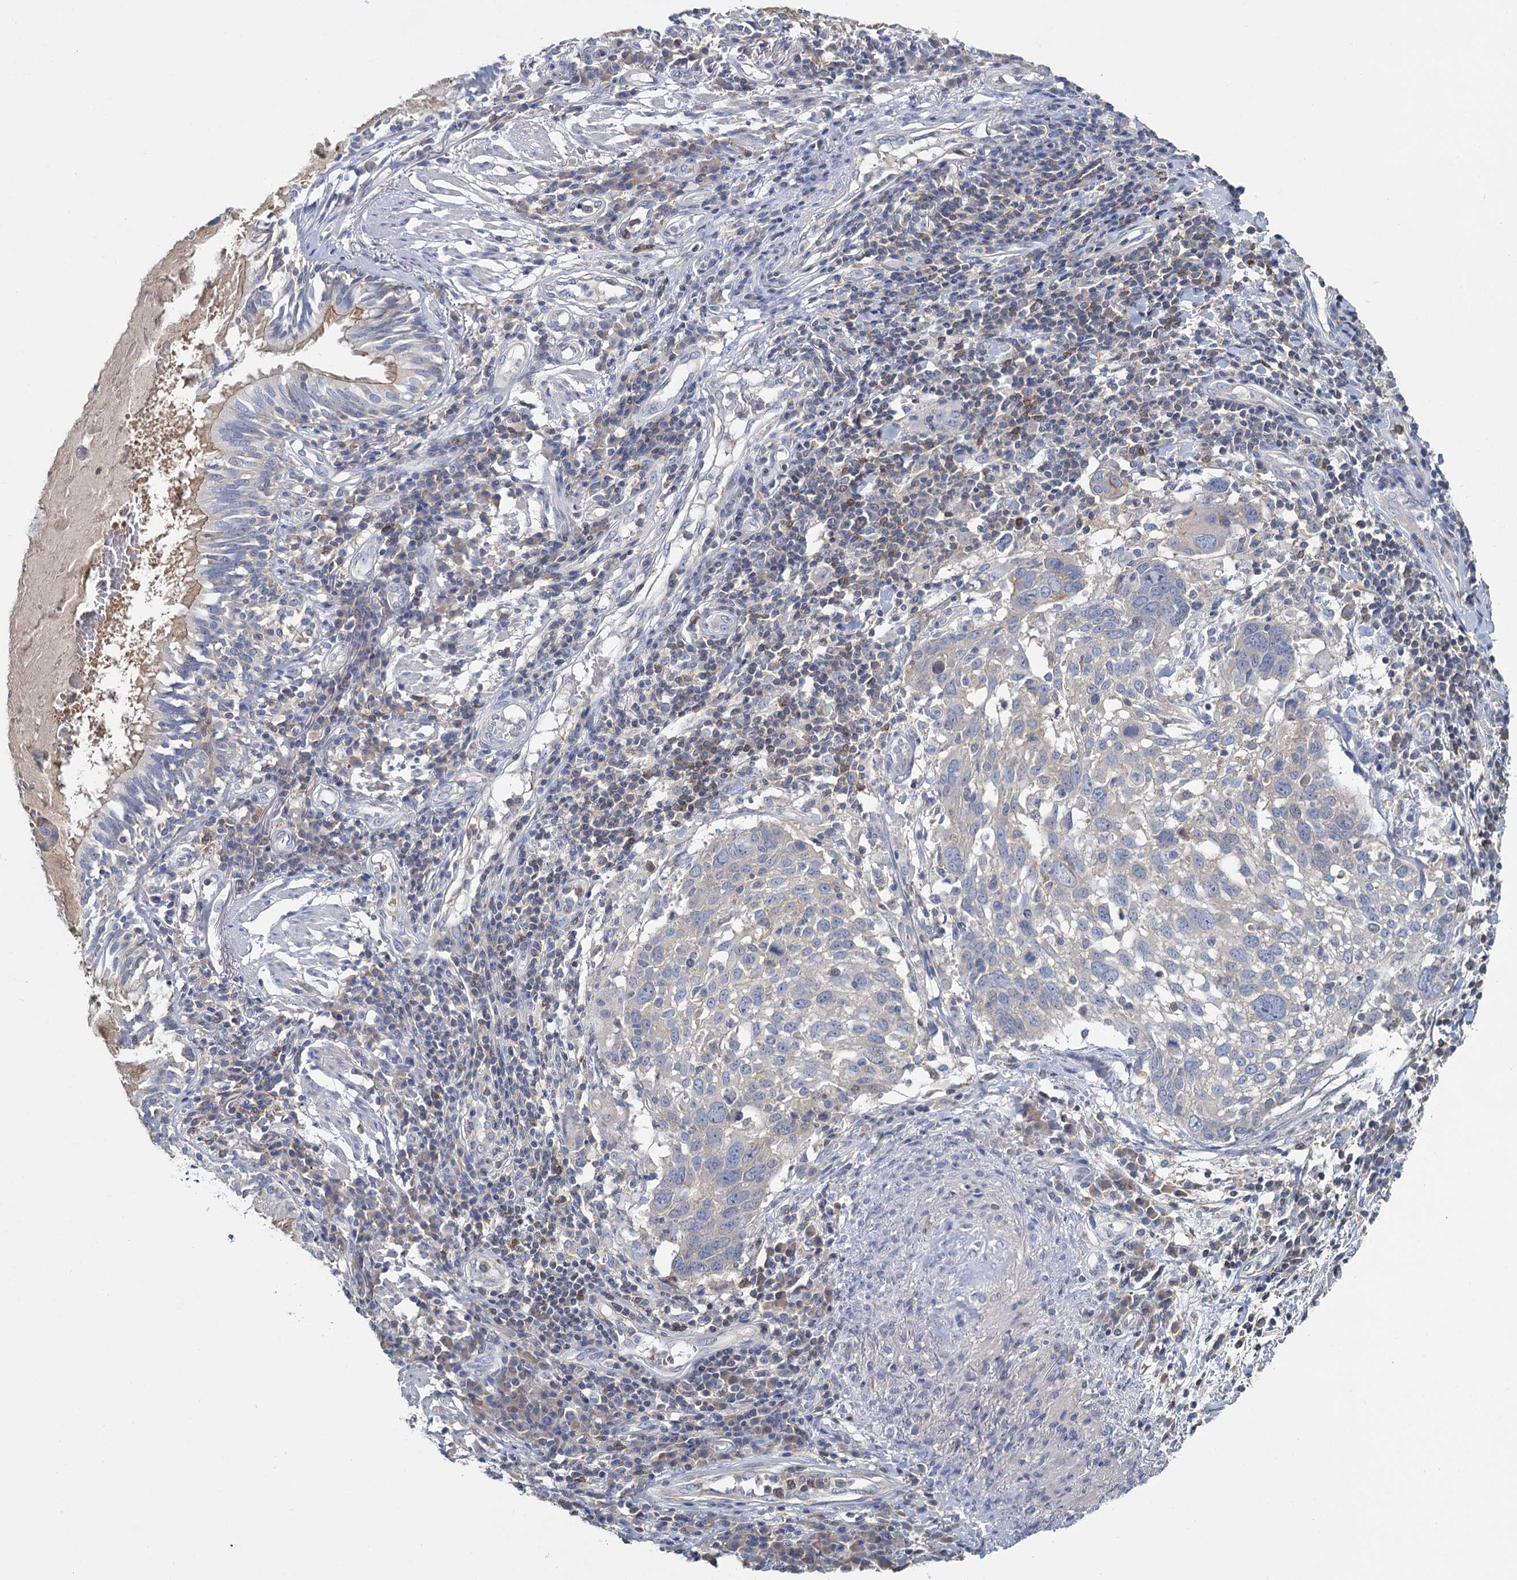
{"staining": {"intensity": "negative", "quantity": "none", "location": "none"}, "tissue": "lung cancer", "cell_type": "Tumor cells", "image_type": "cancer", "snomed": [{"axis": "morphology", "description": "Squamous cell carcinoma, NOS"}, {"axis": "topography", "description": "Lung"}], "caption": "Immunohistochemical staining of squamous cell carcinoma (lung) reveals no significant staining in tumor cells.", "gene": "ACSM3", "patient": {"sex": "male", "age": 65}}